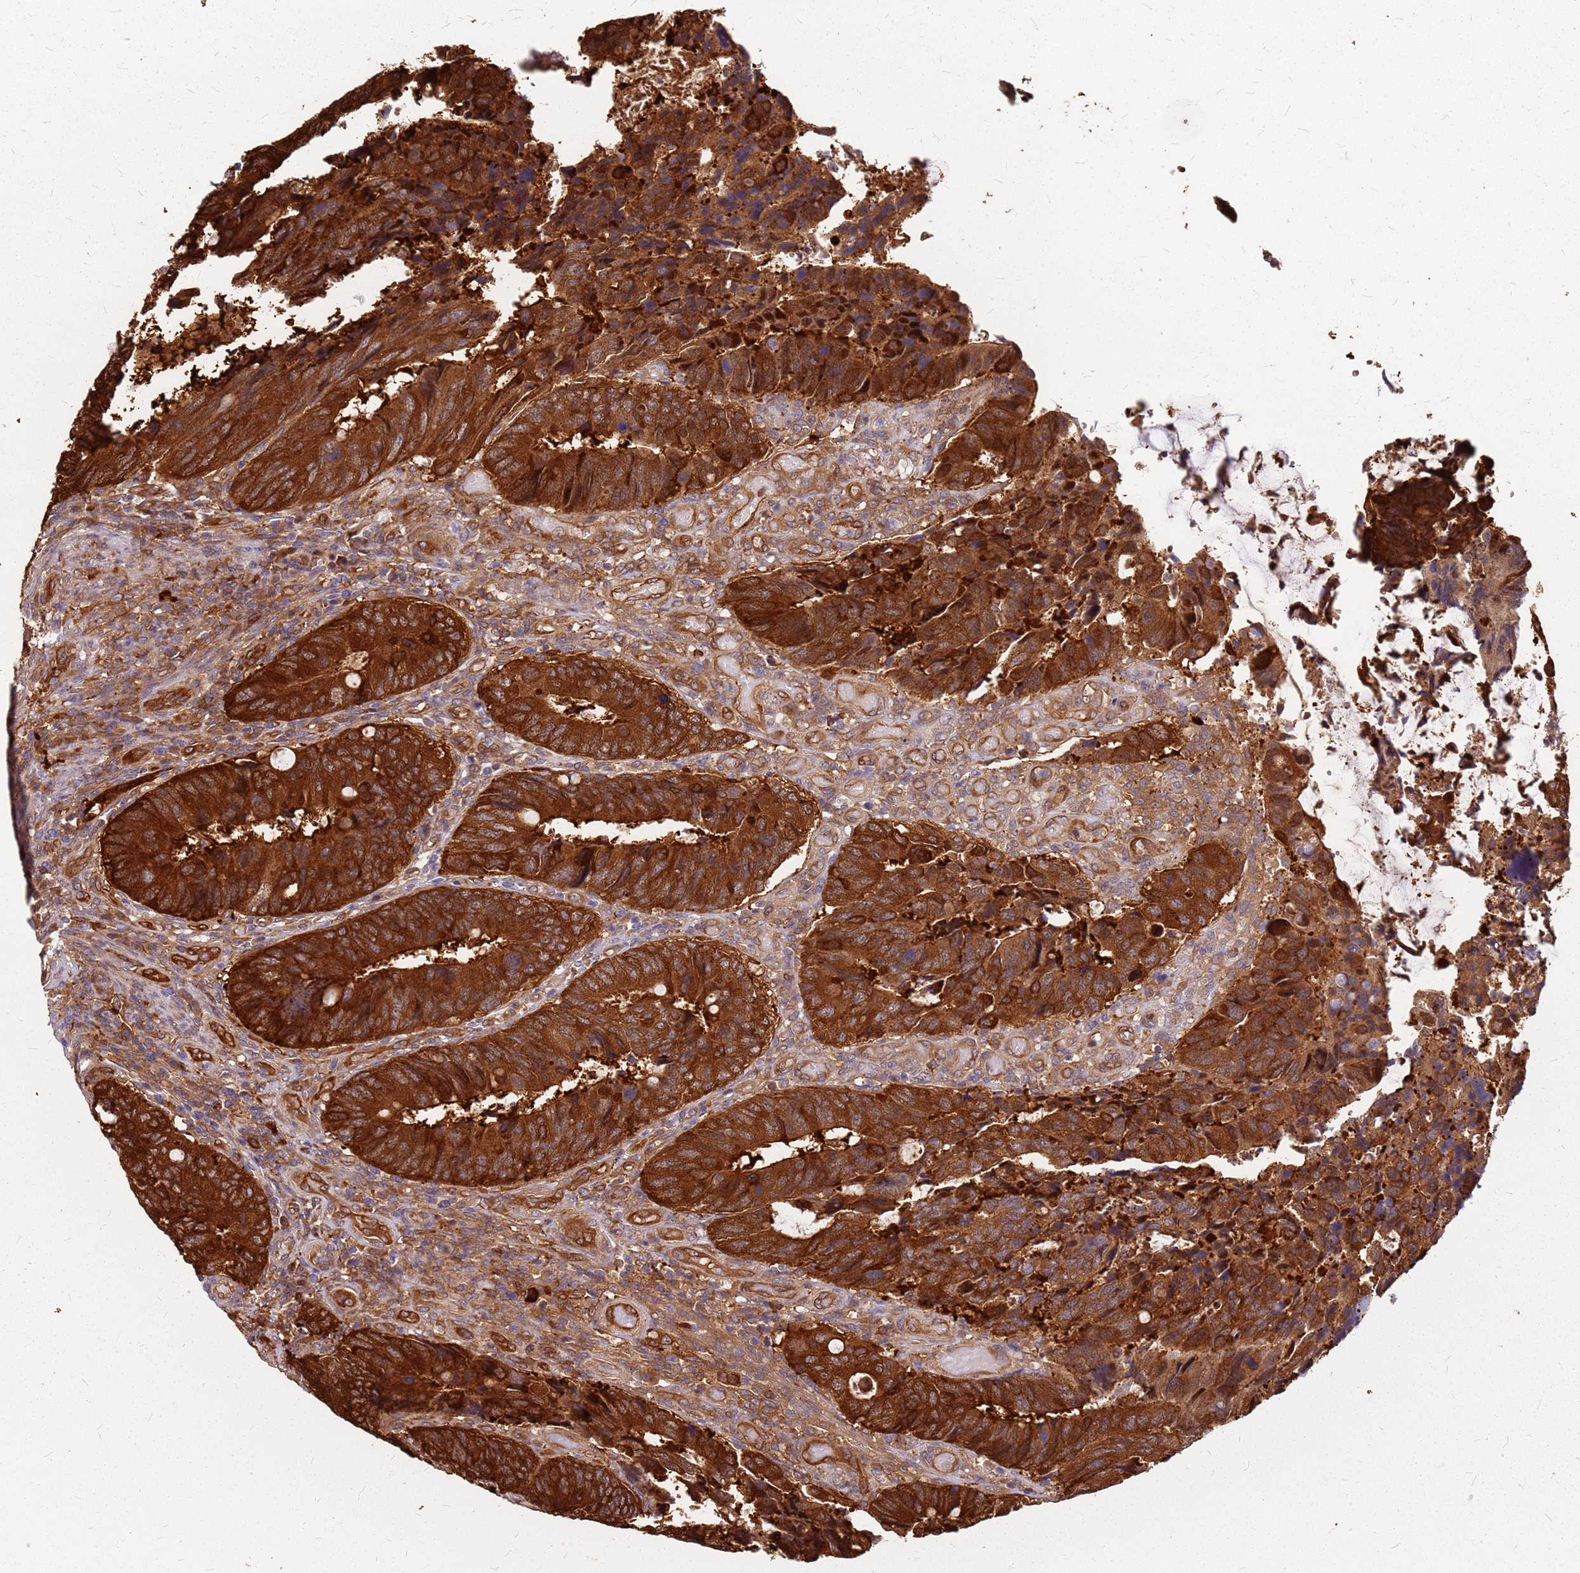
{"staining": {"intensity": "strong", "quantity": ">75%", "location": "cytoplasmic/membranous"}, "tissue": "colorectal cancer", "cell_type": "Tumor cells", "image_type": "cancer", "snomed": [{"axis": "morphology", "description": "Adenocarcinoma, NOS"}, {"axis": "topography", "description": "Colon"}], "caption": "Colorectal cancer (adenocarcinoma) stained with a brown dye shows strong cytoplasmic/membranous positive positivity in approximately >75% of tumor cells.", "gene": "HDX", "patient": {"sex": "male", "age": 87}}